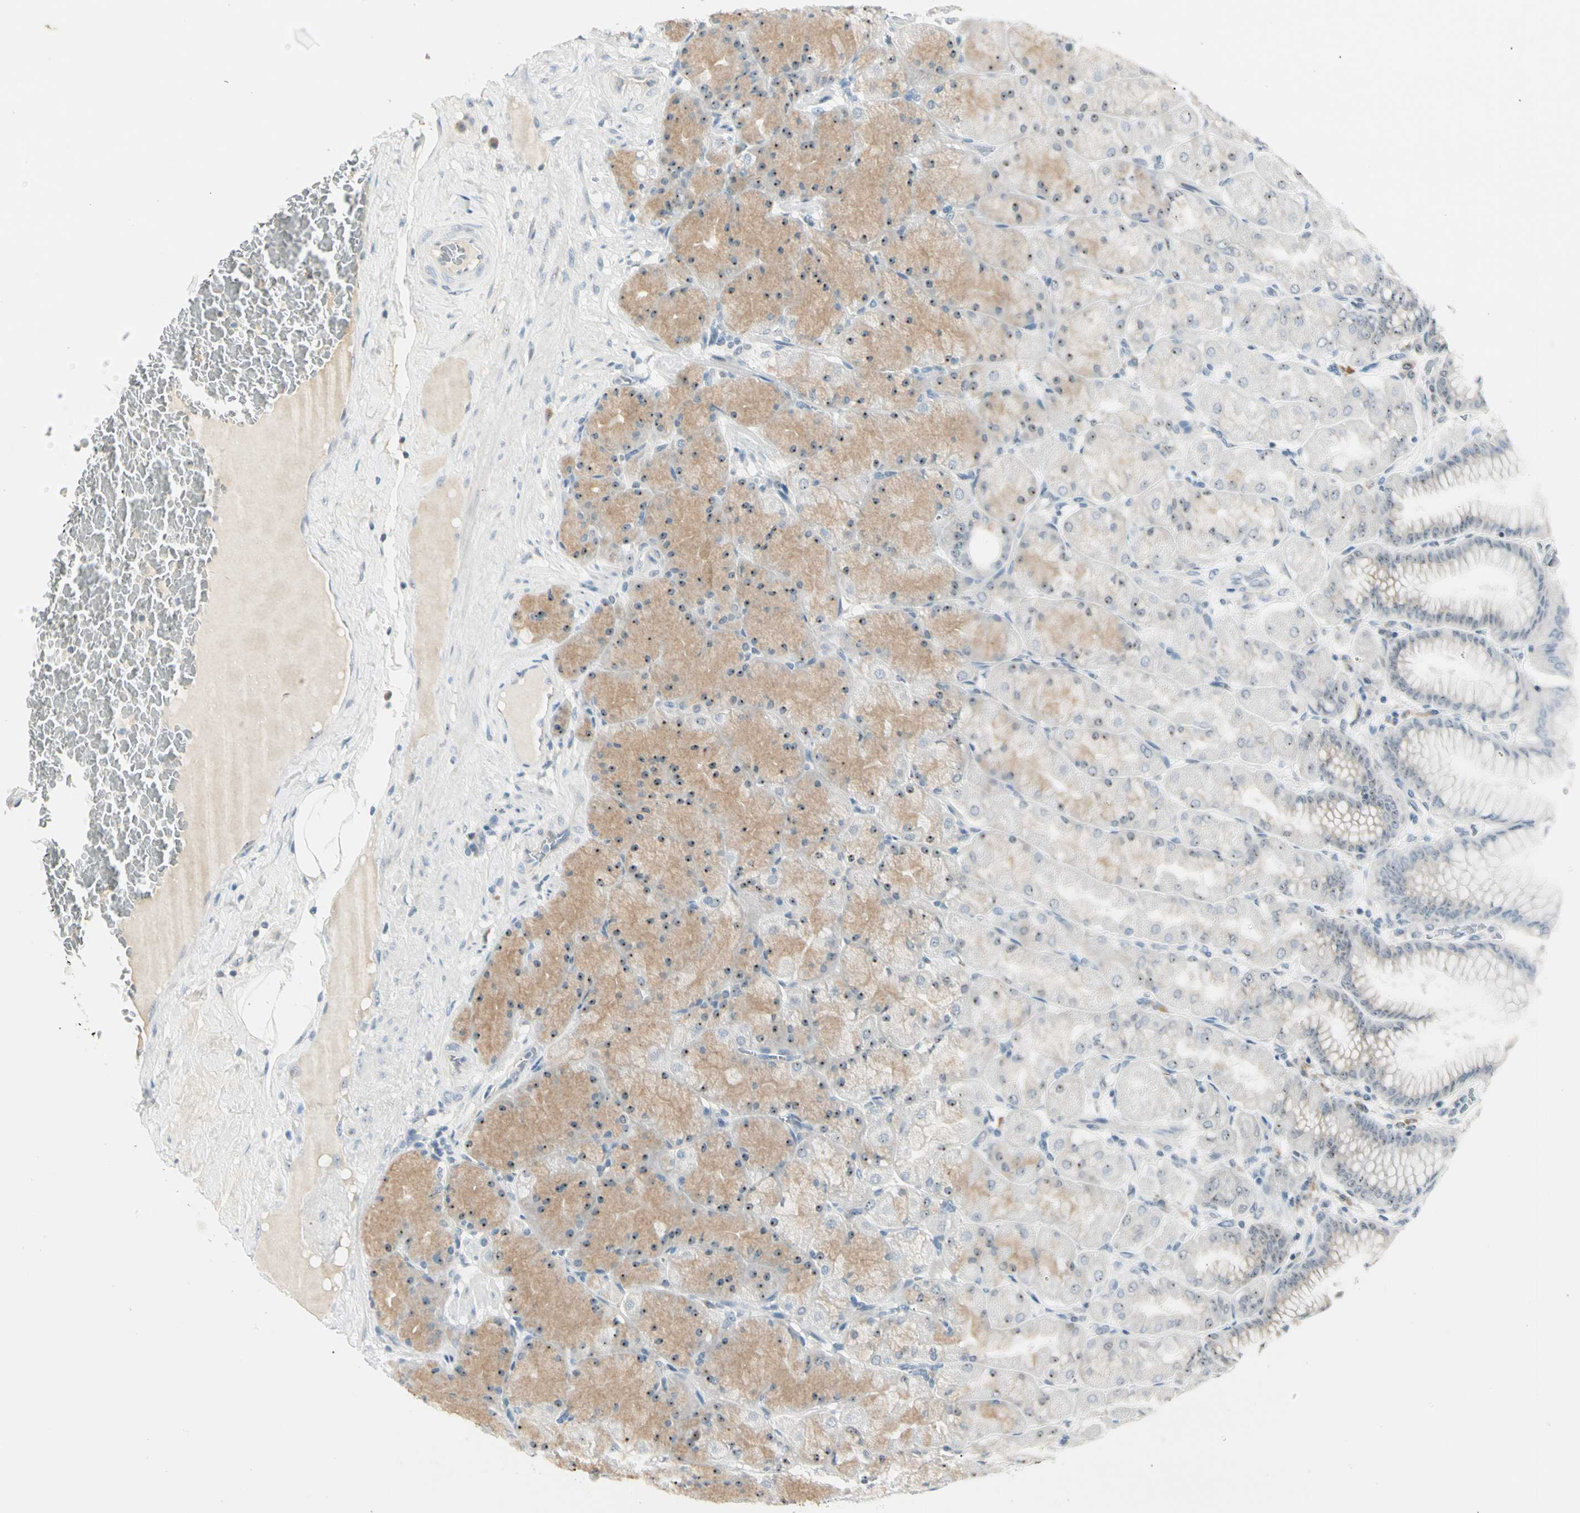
{"staining": {"intensity": "moderate", "quantity": "25%-75%", "location": "cytoplasmic/membranous,nuclear"}, "tissue": "stomach", "cell_type": "Glandular cells", "image_type": "normal", "snomed": [{"axis": "morphology", "description": "Normal tissue, NOS"}, {"axis": "topography", "description": "Stomach, upper"}], "caption": "An immunohistochemistry histopathology image of benign tissue is shown. Protein staining in brown shows moderate cytoplasmic/membranous,nuclear positivity in stomach within glandular cells. (DAB = brown stain, brightfield microscopy at high magnification).", "gene": "ZSCAN1", "patient": {"sex": "female", "age": 56}}